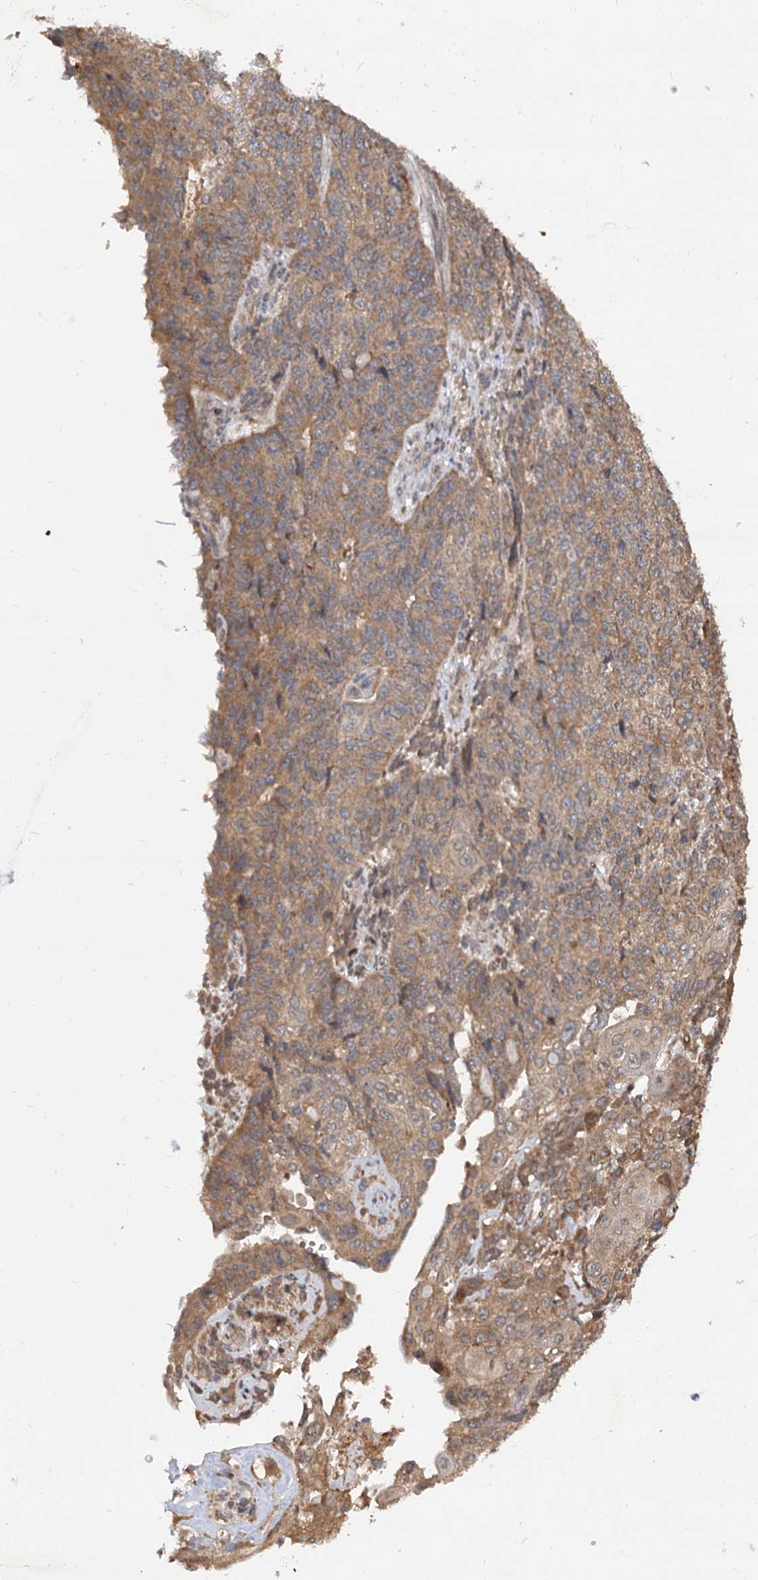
{"staining": {"intensity": "moderate", "quantity": ">75%", "location": "cytoplasmic/membranous"}, "tissue": "endometrial cancer", "cell_type": "Tumor cells", "image_type": "cancer", "snomed": [{"axis": "morphology", "description": "Adenocarcinoma, NOS"}, {"axis": "topography", "description": "Endometrium"}], "caption": "Immunohistochemistry (IHC) (DAB) staining of adenocarcinoma (endometrial) reveals moderate cytoplasmic/membranous protein expression in about >75% of tumor cells.", "gene": "FBXW8", "patient": {"sex": "female", "age": 32}}